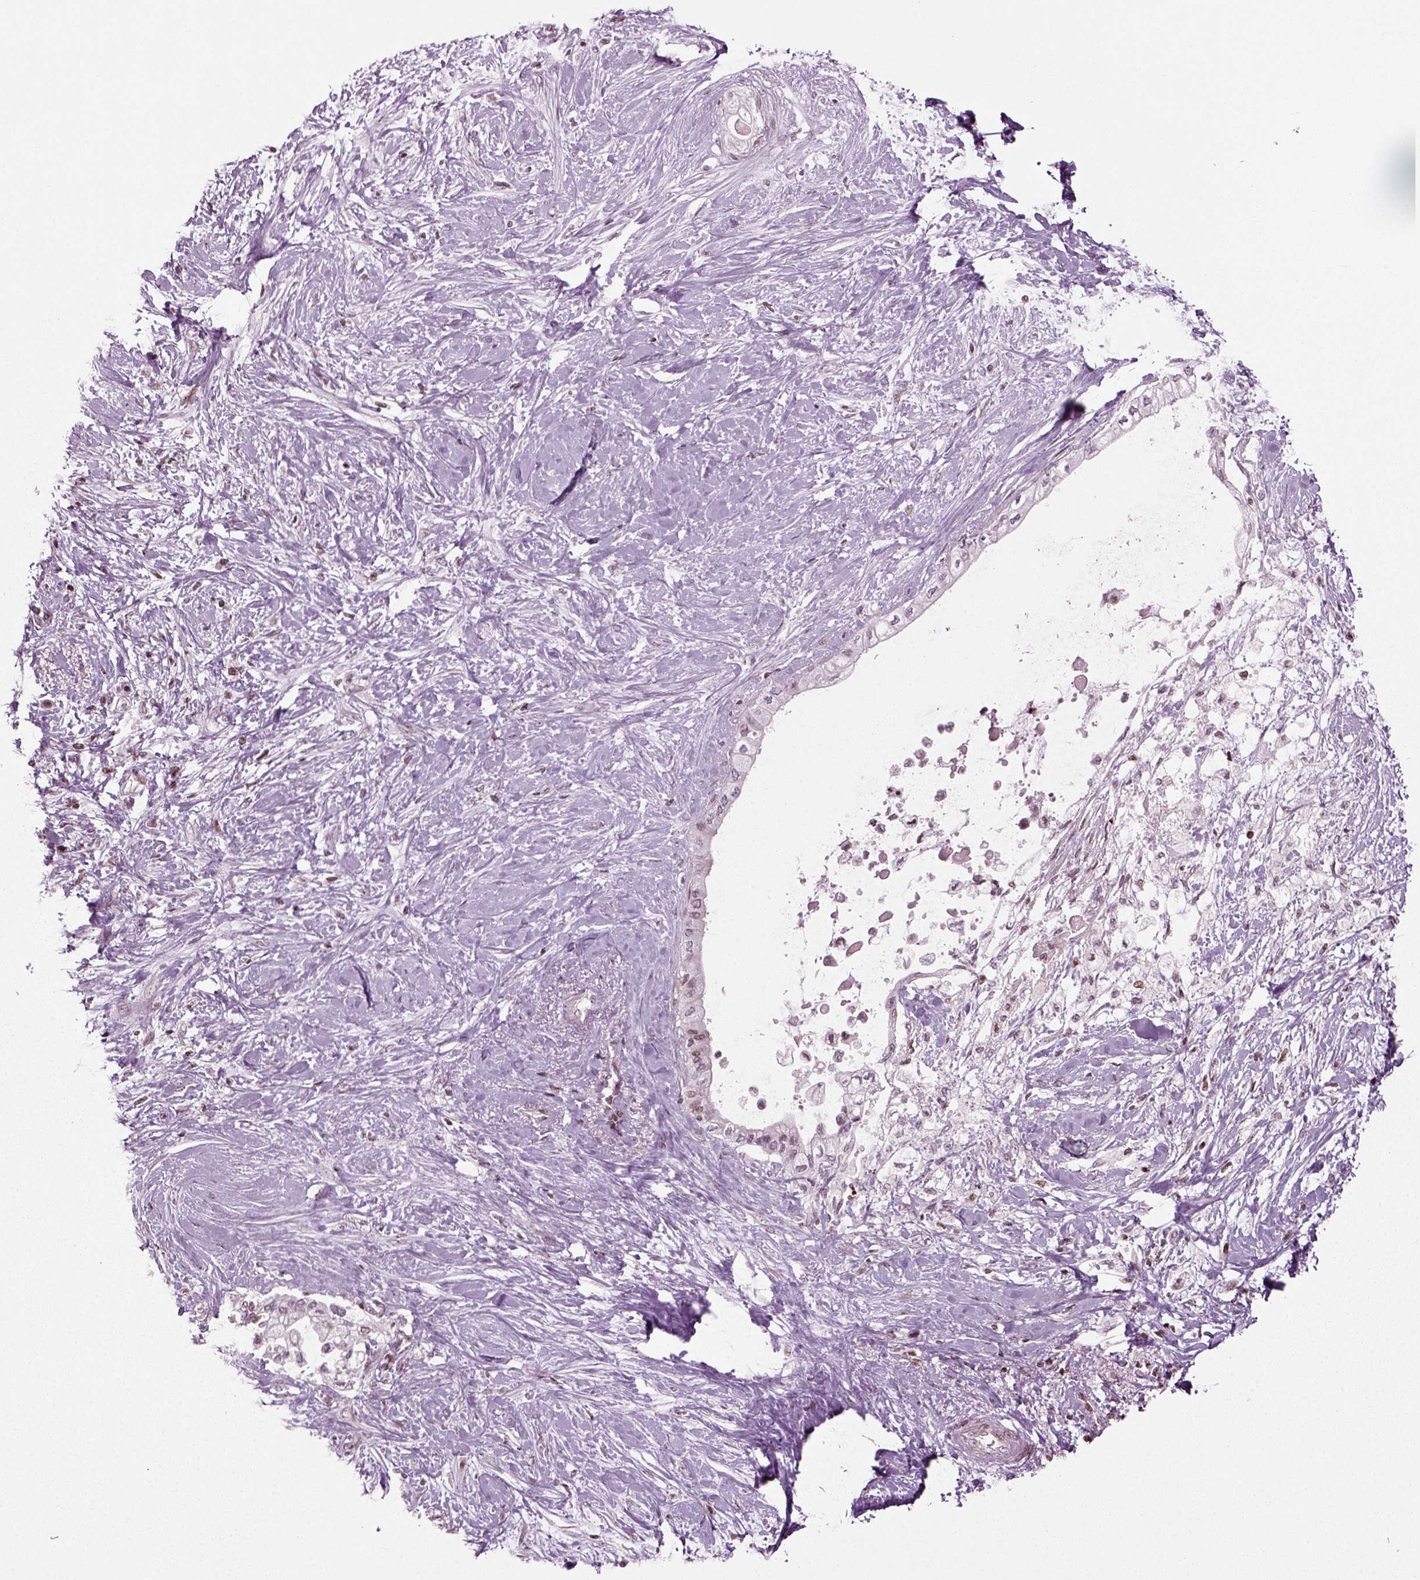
{"staining": {"intensity": "negative", "quantity": "none", "location": "none"}, "tissue": "pancreatic cancer", "cell_type": "Tumor cells", "image_type": "cancer", "snomed": [{"axis": "morphology", "description": "Normal tissue, NOS"}, {"axis": "morphology", "description": "Adenocarcinoma, NOS"}, {"axis": "topography", "description": "Pancreas"}, {"axis": "topography", "description": "Duodenum"}], "caption": "Immunohistochemistry photomicrograph of human pancreatic cancer stained for a protein (brown), which demonstrates no staining in tumor cells. (DAB (3,3'-diaminobenzidine) immunohistochemistry, high magnification).", "gene": "HEYL", "patient": {"sex": "female", "age": 60}}